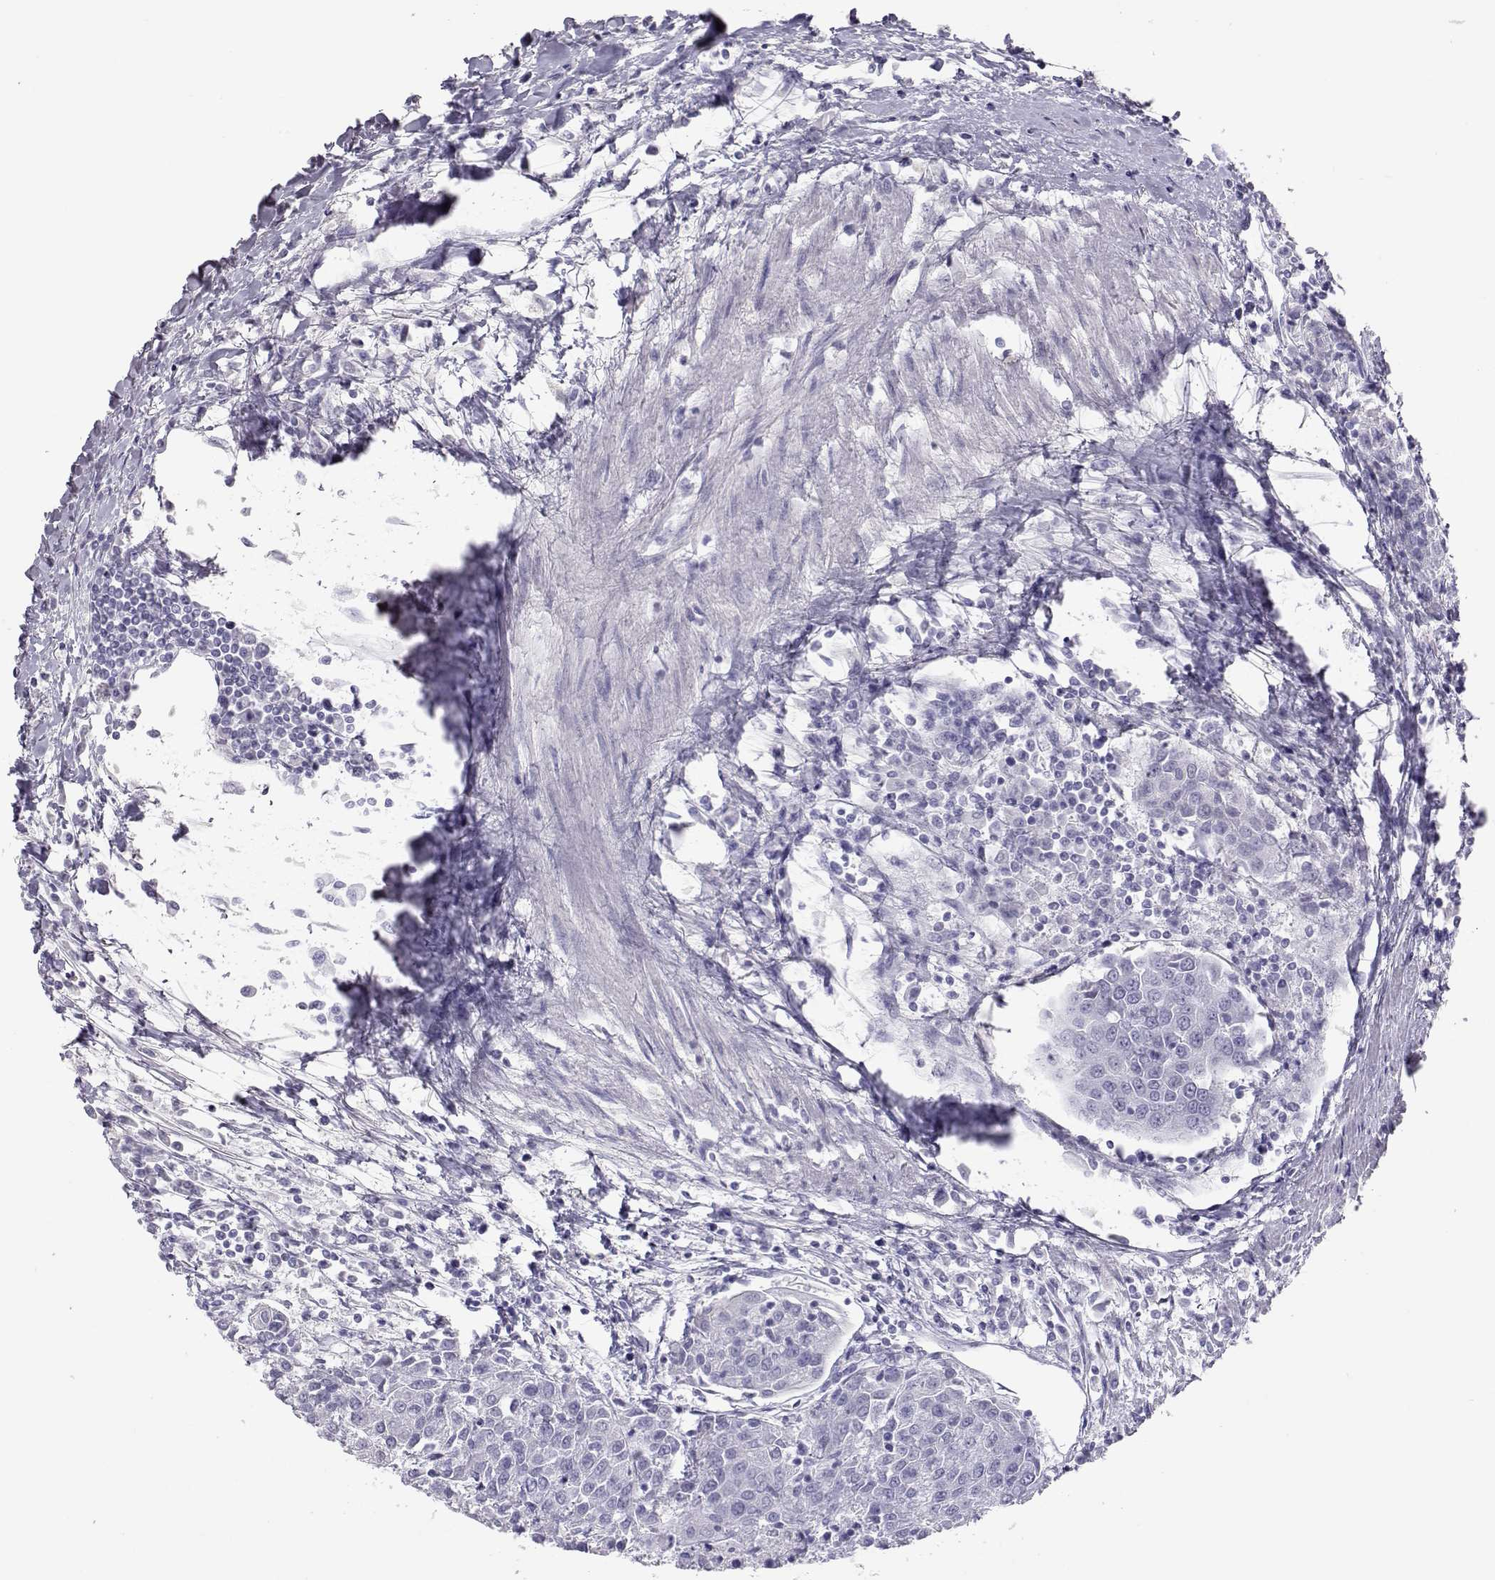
{"staining": {"intensity": "negative", "quantity": "none", "location": "none"}, "tissue": "urothelial cancer", "cell_type": "Tumor cells", "image_type": "cancer", "snomed": [{"axis": "morphology", "description": "Urothelial carcinoma, High grade"}, {"axis": "topography", "description": "Urinary bladder"}], "caption": "The immunohistochemistry (IHC) image has no significant positivity in tumor cells of high-grade urothelial carcinoma tissue.", "gene": "PMCH", "patient": {"sex": "female", "age": 85}}